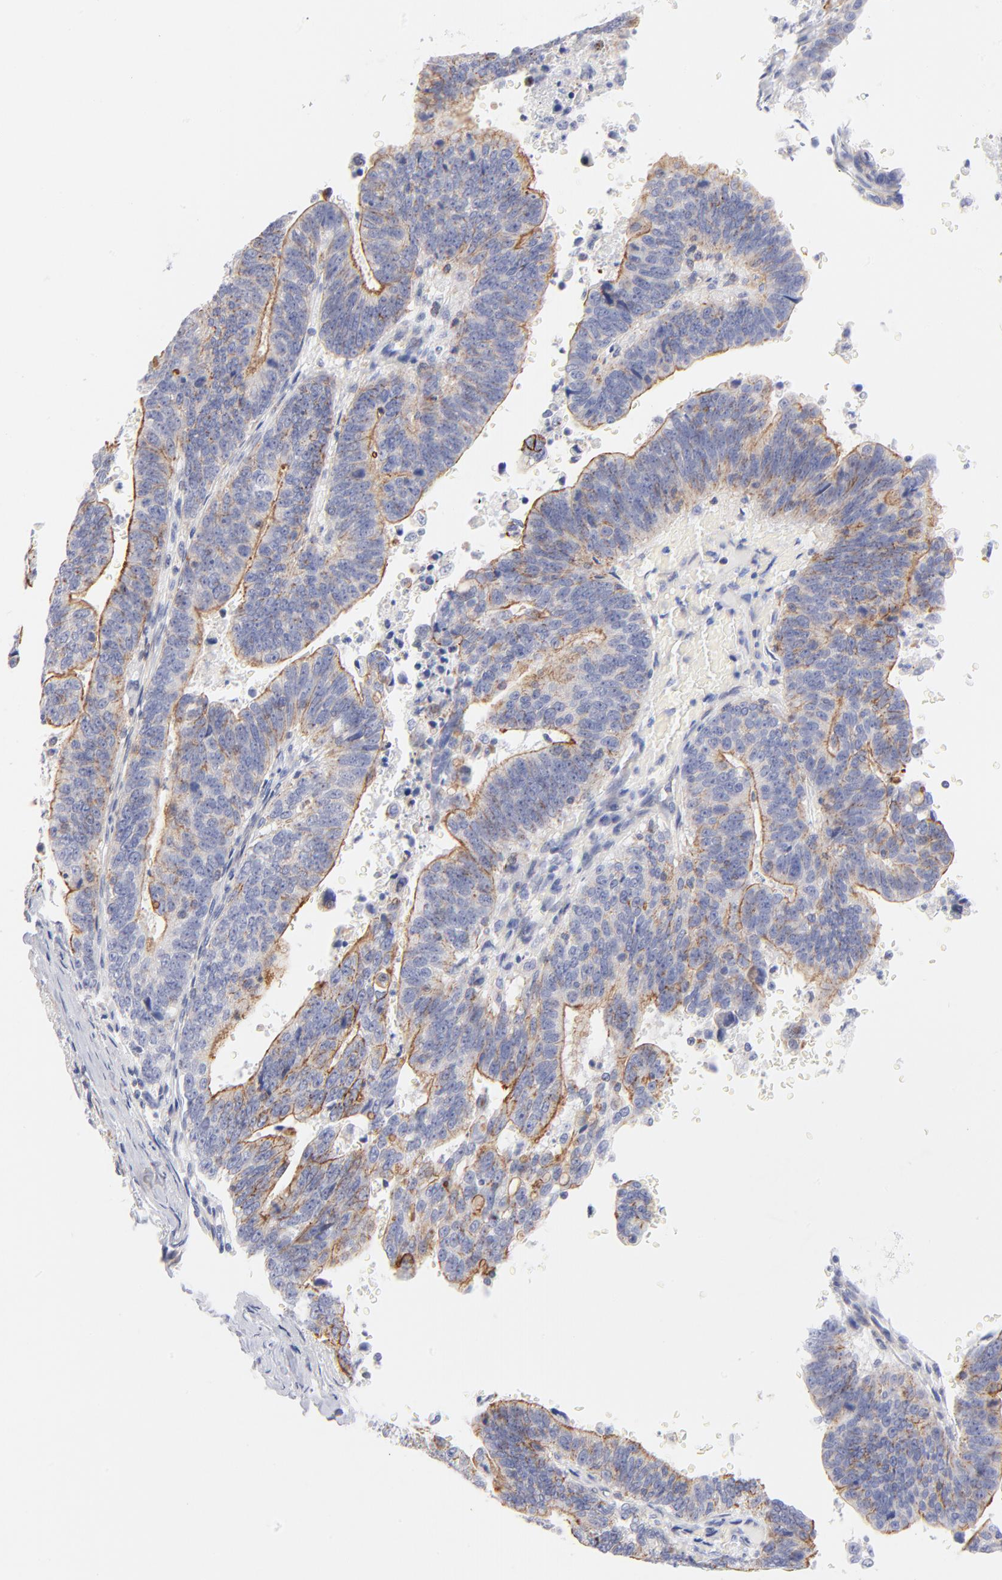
{"staining": {"intensity": "moderate", "quantity": "25%-75%", "location": "cytoplasmic/membranous"}, "tissue": "stomach cancer", "cell_type": "Tumor cells", "image_type": "cancer", "snomed": [{"axis": "morphology", "description": "Adenocarcinoma, NOS"}, {"axis": "topography", "description": "Stomach, upper"}], "caption": "The histopathology image demonstrates immunohistochemical staining of stomach adenocarcinoma. There is moderate cytoplasmic/membranous expression is identified in approximately 25%-75% of tumor cells.", "gene": "ACTA2", "patient": {"sex": "female", "age": 50}}